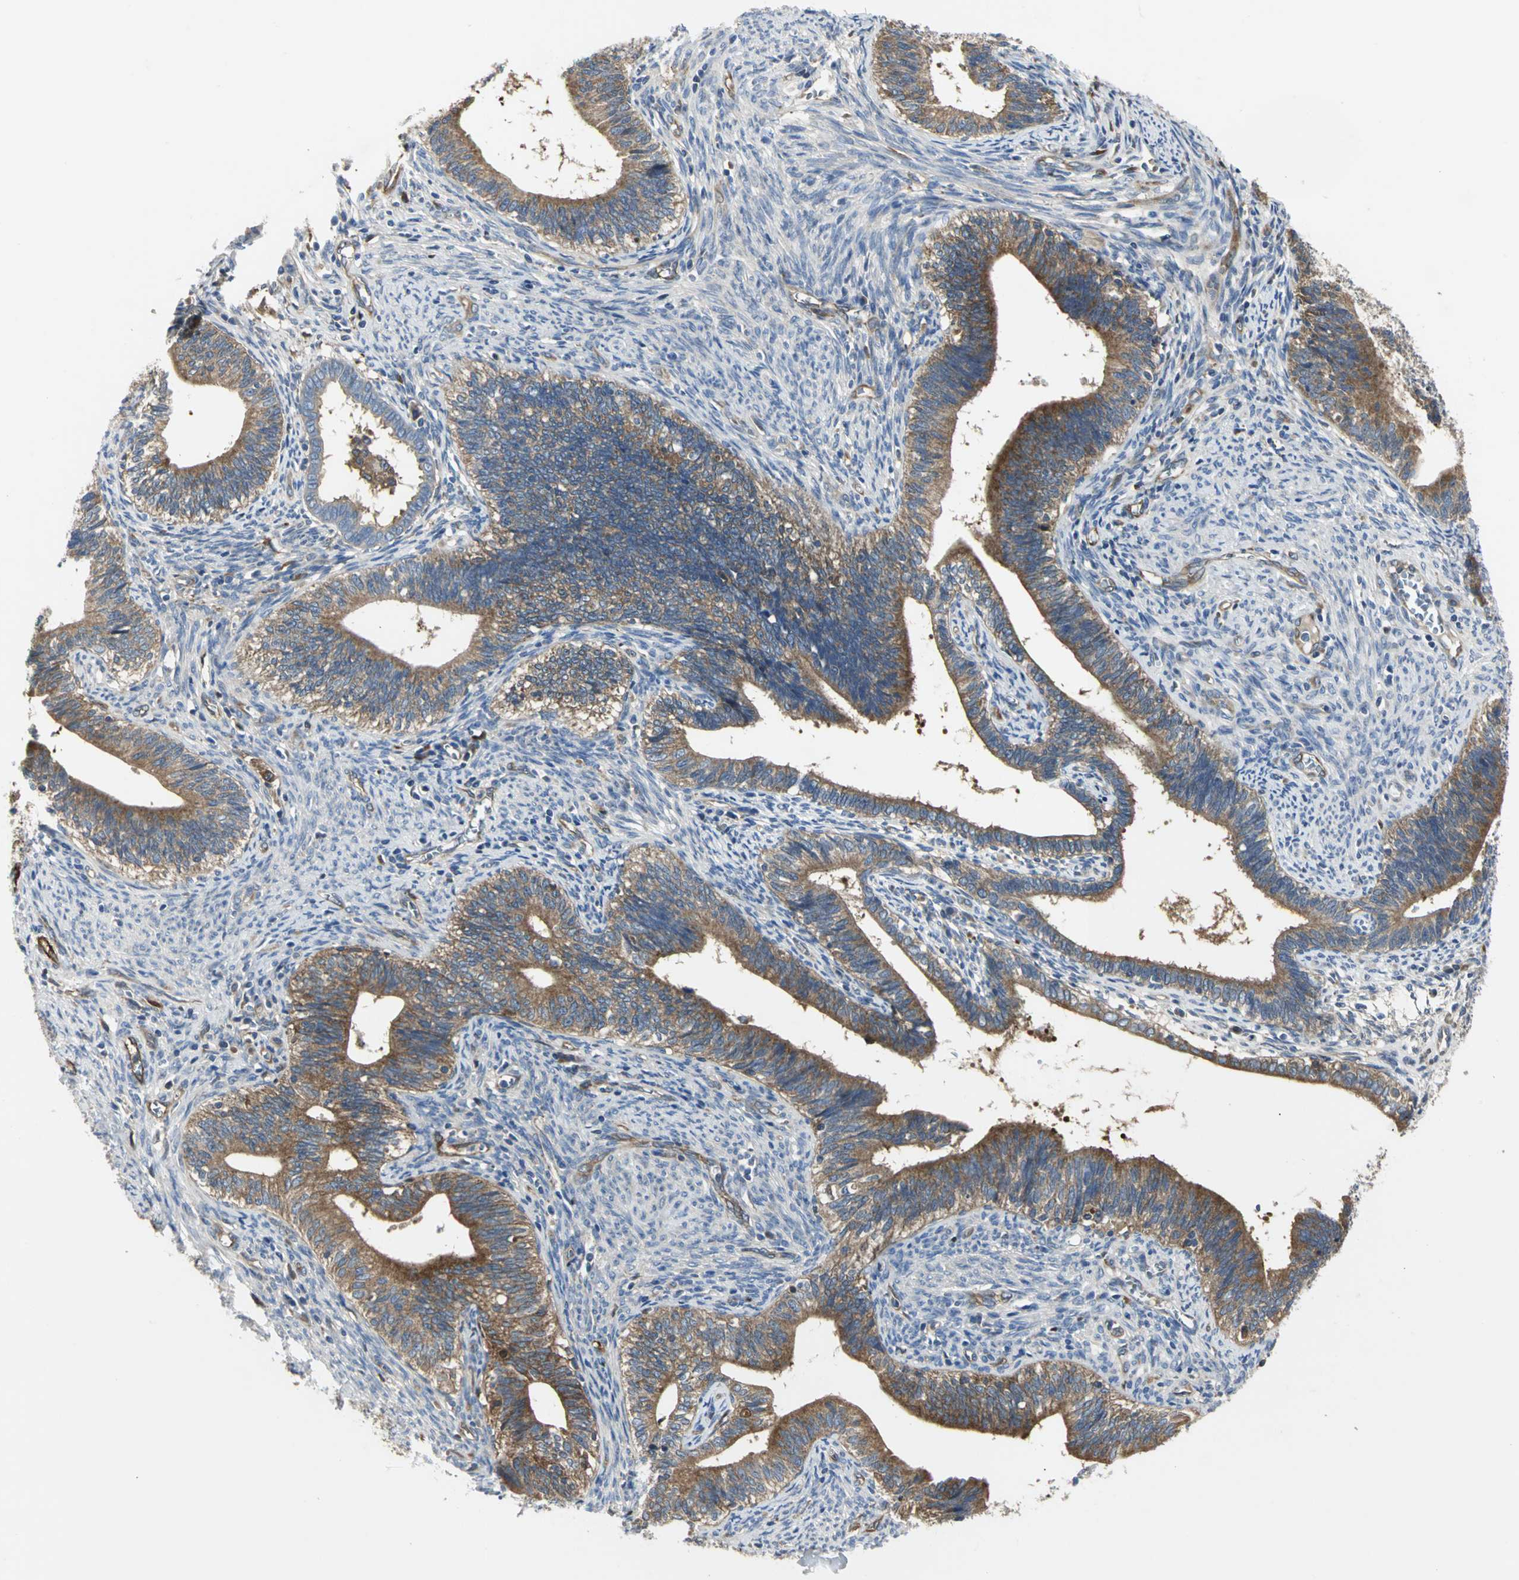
{"staining": {"intensity": "strong", "quantity": ">75%", "location": "cytoplasmic/membranous"}, "tissue": "cervical cancer", "cell_type": "Tumor cells", "image_type": "cancer", "snomed": [{"axis": "morphology", "description": "Adenocarcinoma, NOS"}, {"axis": "topography", "description": "Cervix"}], "caption": "Immunohistochemical staining of human cervical adenocarcinoma demonstrates strong cytoplasmic/membranous protein positivity in about >75% of tumor cells.", "gene": "CHRNB1", "patient": {"sex": "female", "age": 44}}